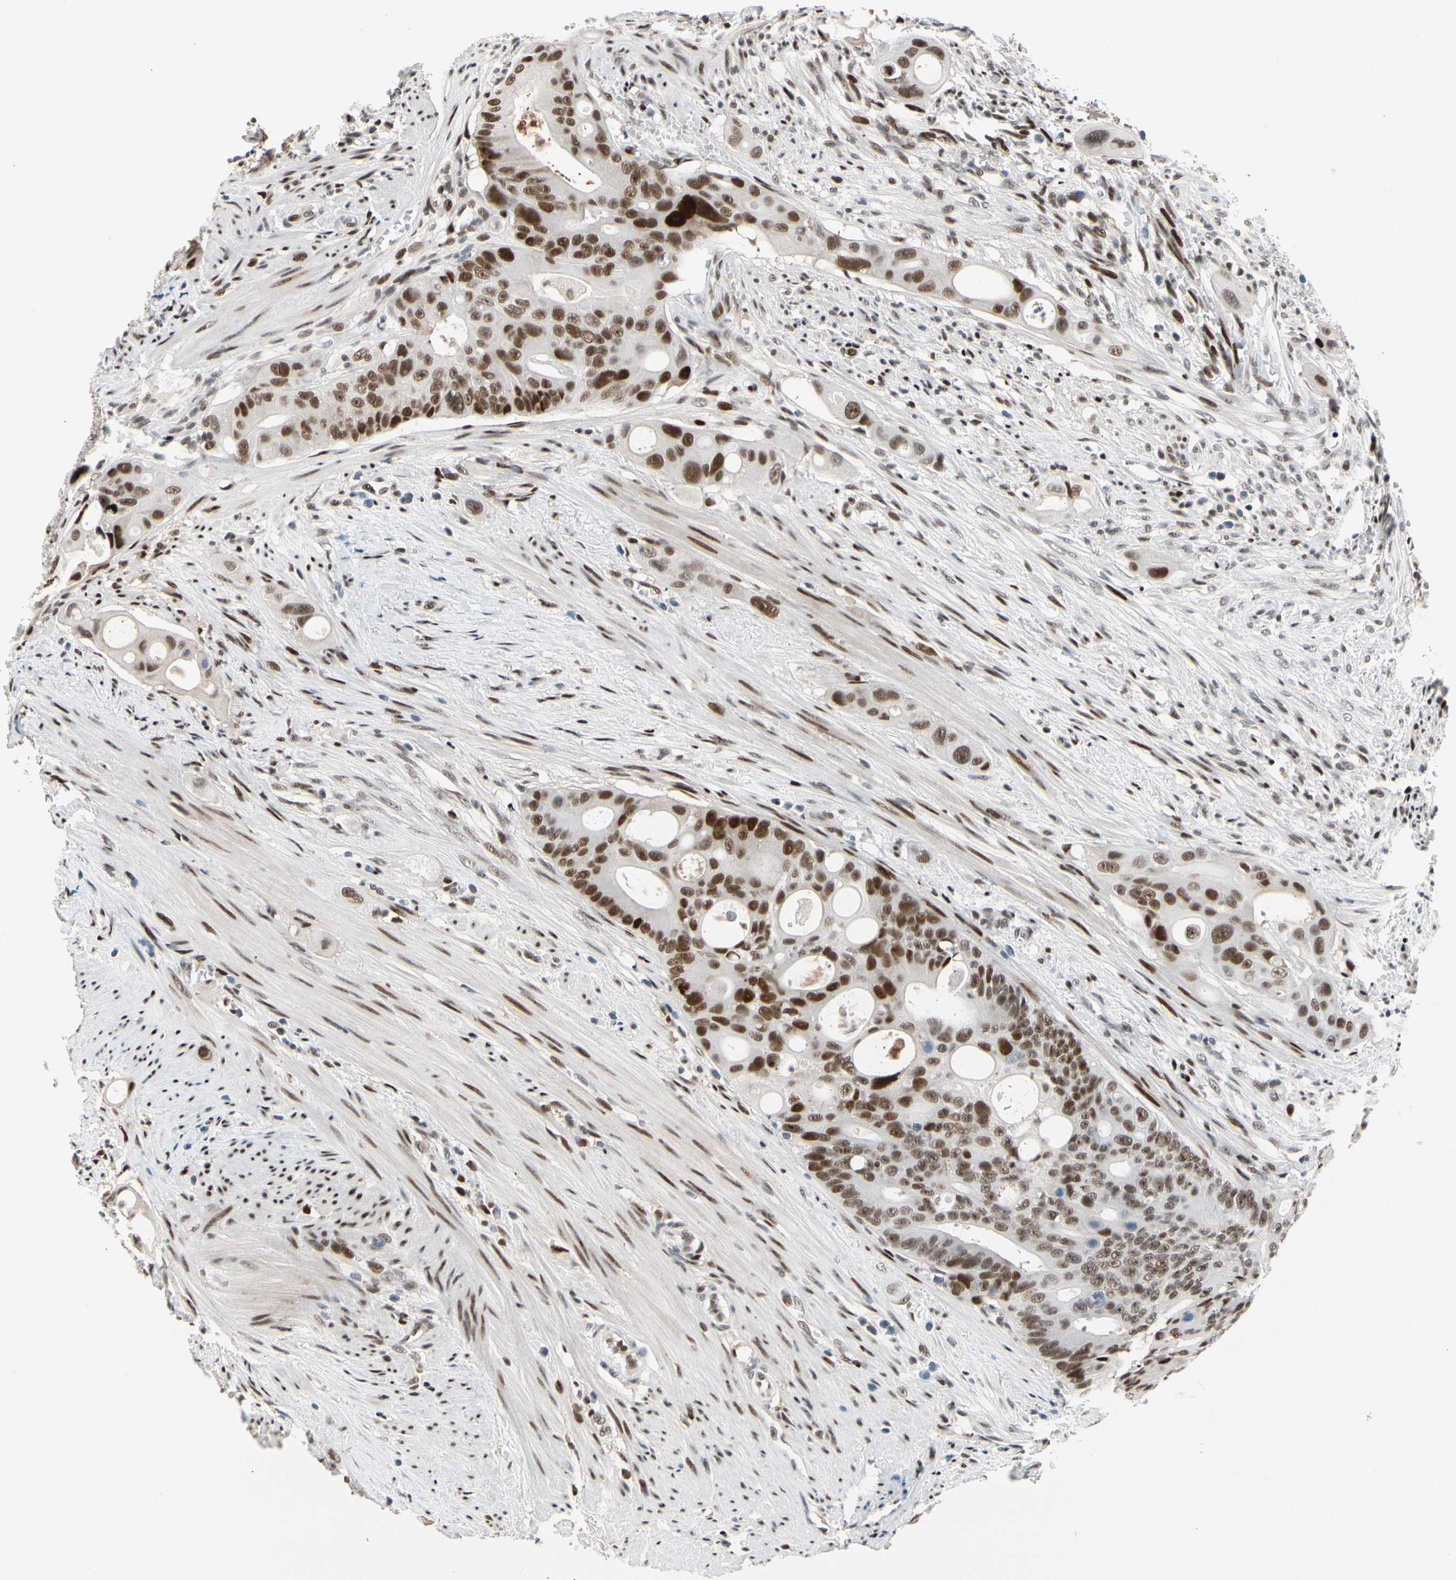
{"staining": {"intensity": "moderate", "quantity": ">75%", "location": "nuclear"}, "tissue": "colorectal cancer", "cell_type": "Tumor cells", "image_type": "cancer", "snomed": [{"axis": "morphology", "description": "Adenocarcinoma, NOS"}, {"axis": "topography", "description": "Colon"}], "caption": "This photomicrograph reveals immunohistochemistry (IHC) staining of colorectal cancer (adenocarcinoma), with medium moderate nuclear expression in about >75% of tumor cells.", "gene": "FOXO3", "patient": {"sex": "female", "age": 57}}